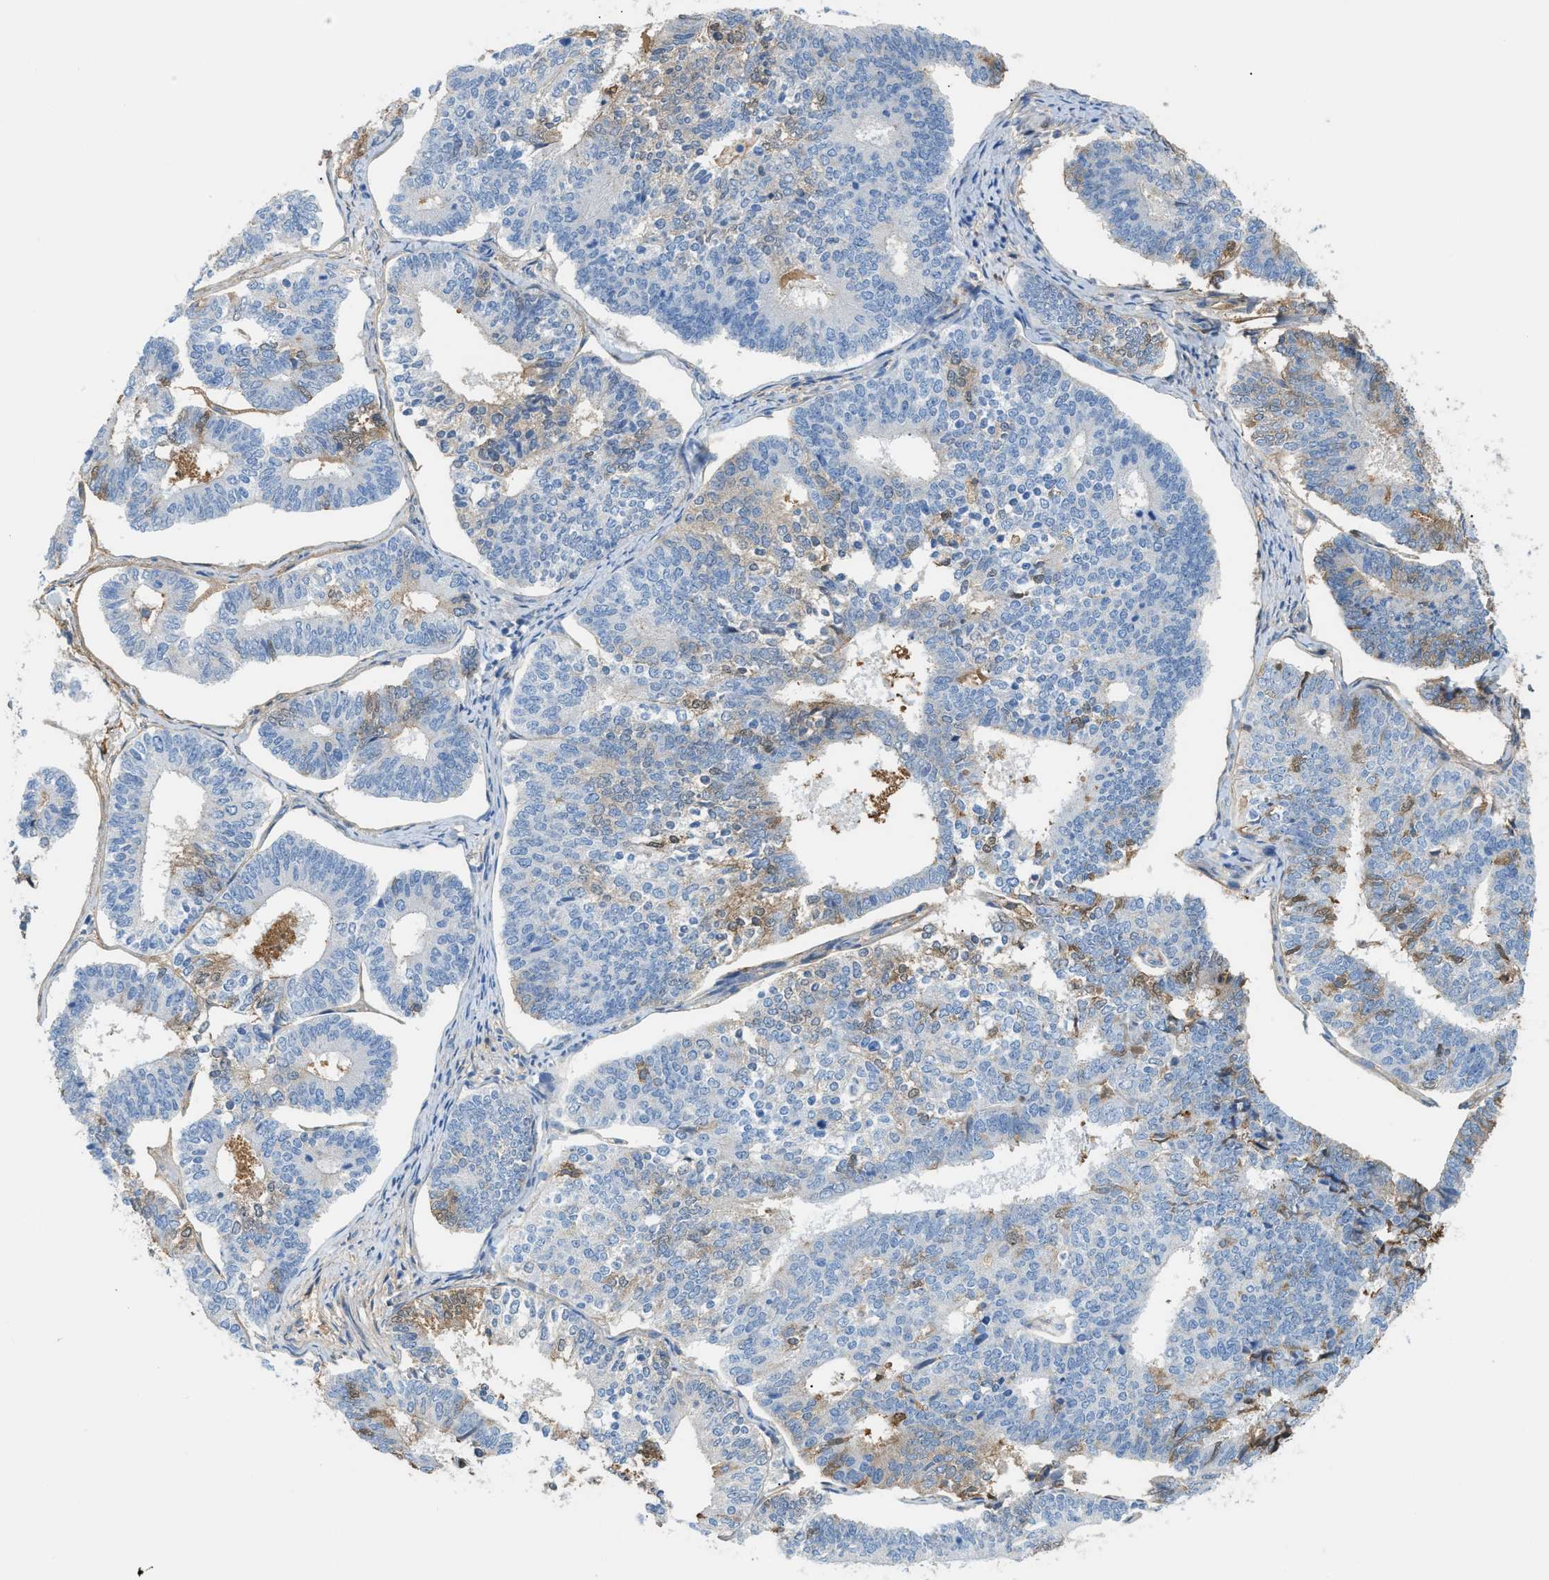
{"staining": {"intensity": "weak", "quantity": "<25%", "location": "cytoplasmic/membranous"}, "tissue": "endometrial cancer", "cell_type": "Tumor cells", "image_type": "cancer", "snomed": [{"axis": "morphology", "description": "Adenocarcinoma, NOS"}, {"axis": "topography", "description": "Endometrium"}], "caption": "Tumor cells show no significant protein expression in adenocarcinoma (endometrial).", "gene": "CFI", "patient": {"sex": "female", "age": 70}}